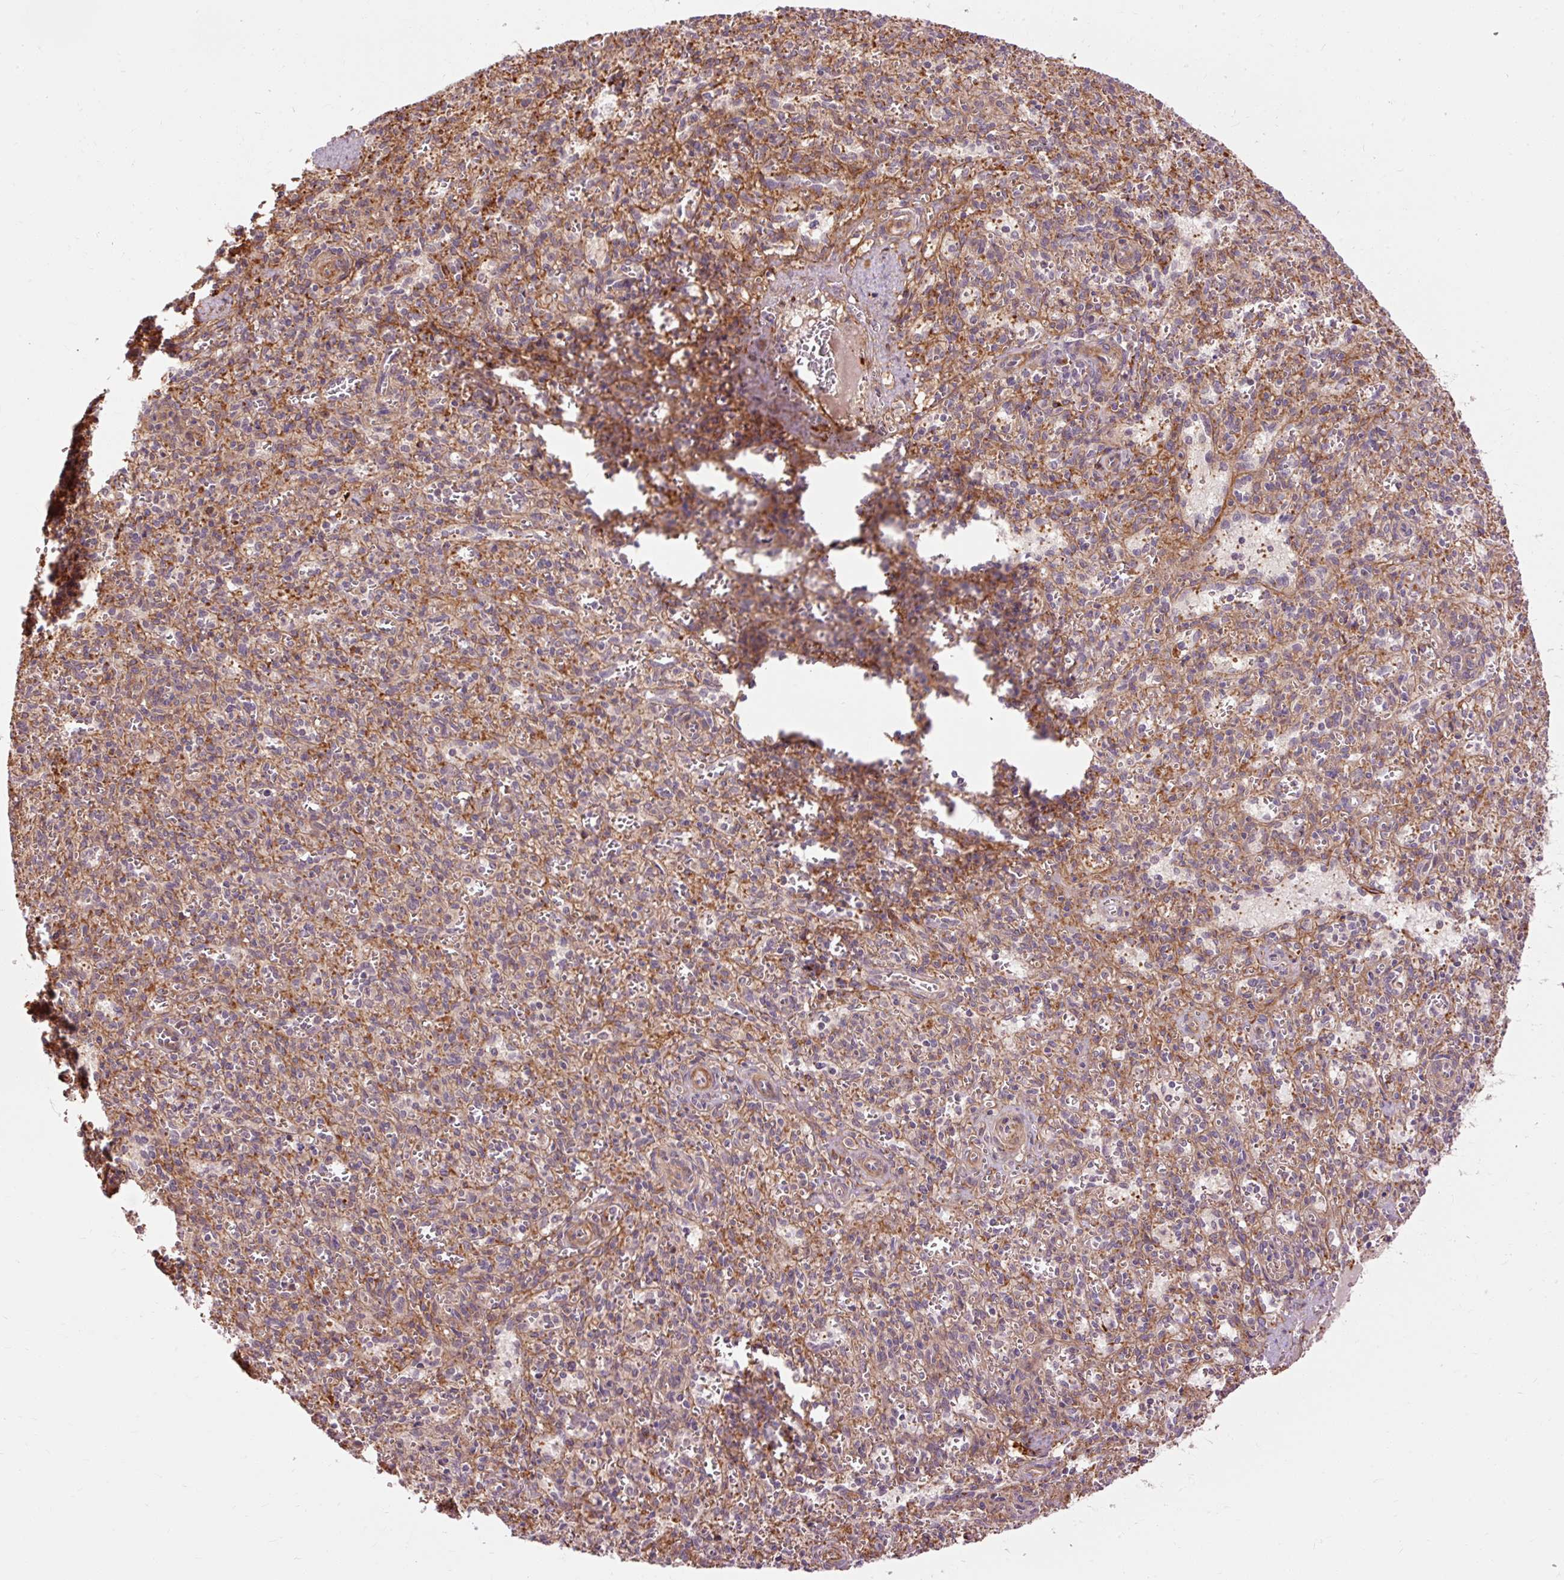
{"staining": {"intensity": "negative", "quantity": "none", "location": "none"}, "tissue": "spleen", "cell_type": "Cells in red pulp", "image_type": "normal", "snomed": [{"axis": "morphology", "description": "Normal tissue, NOS"}, {"axis": "topography", "description": "Spleen"}], "caption": "Immunohistochemistry (IHC) of normal human spleen demonstrates no staining in cells in red pulp.", "gene": "RIPOR3", "patient": {"sex": "female", "age": 26}}